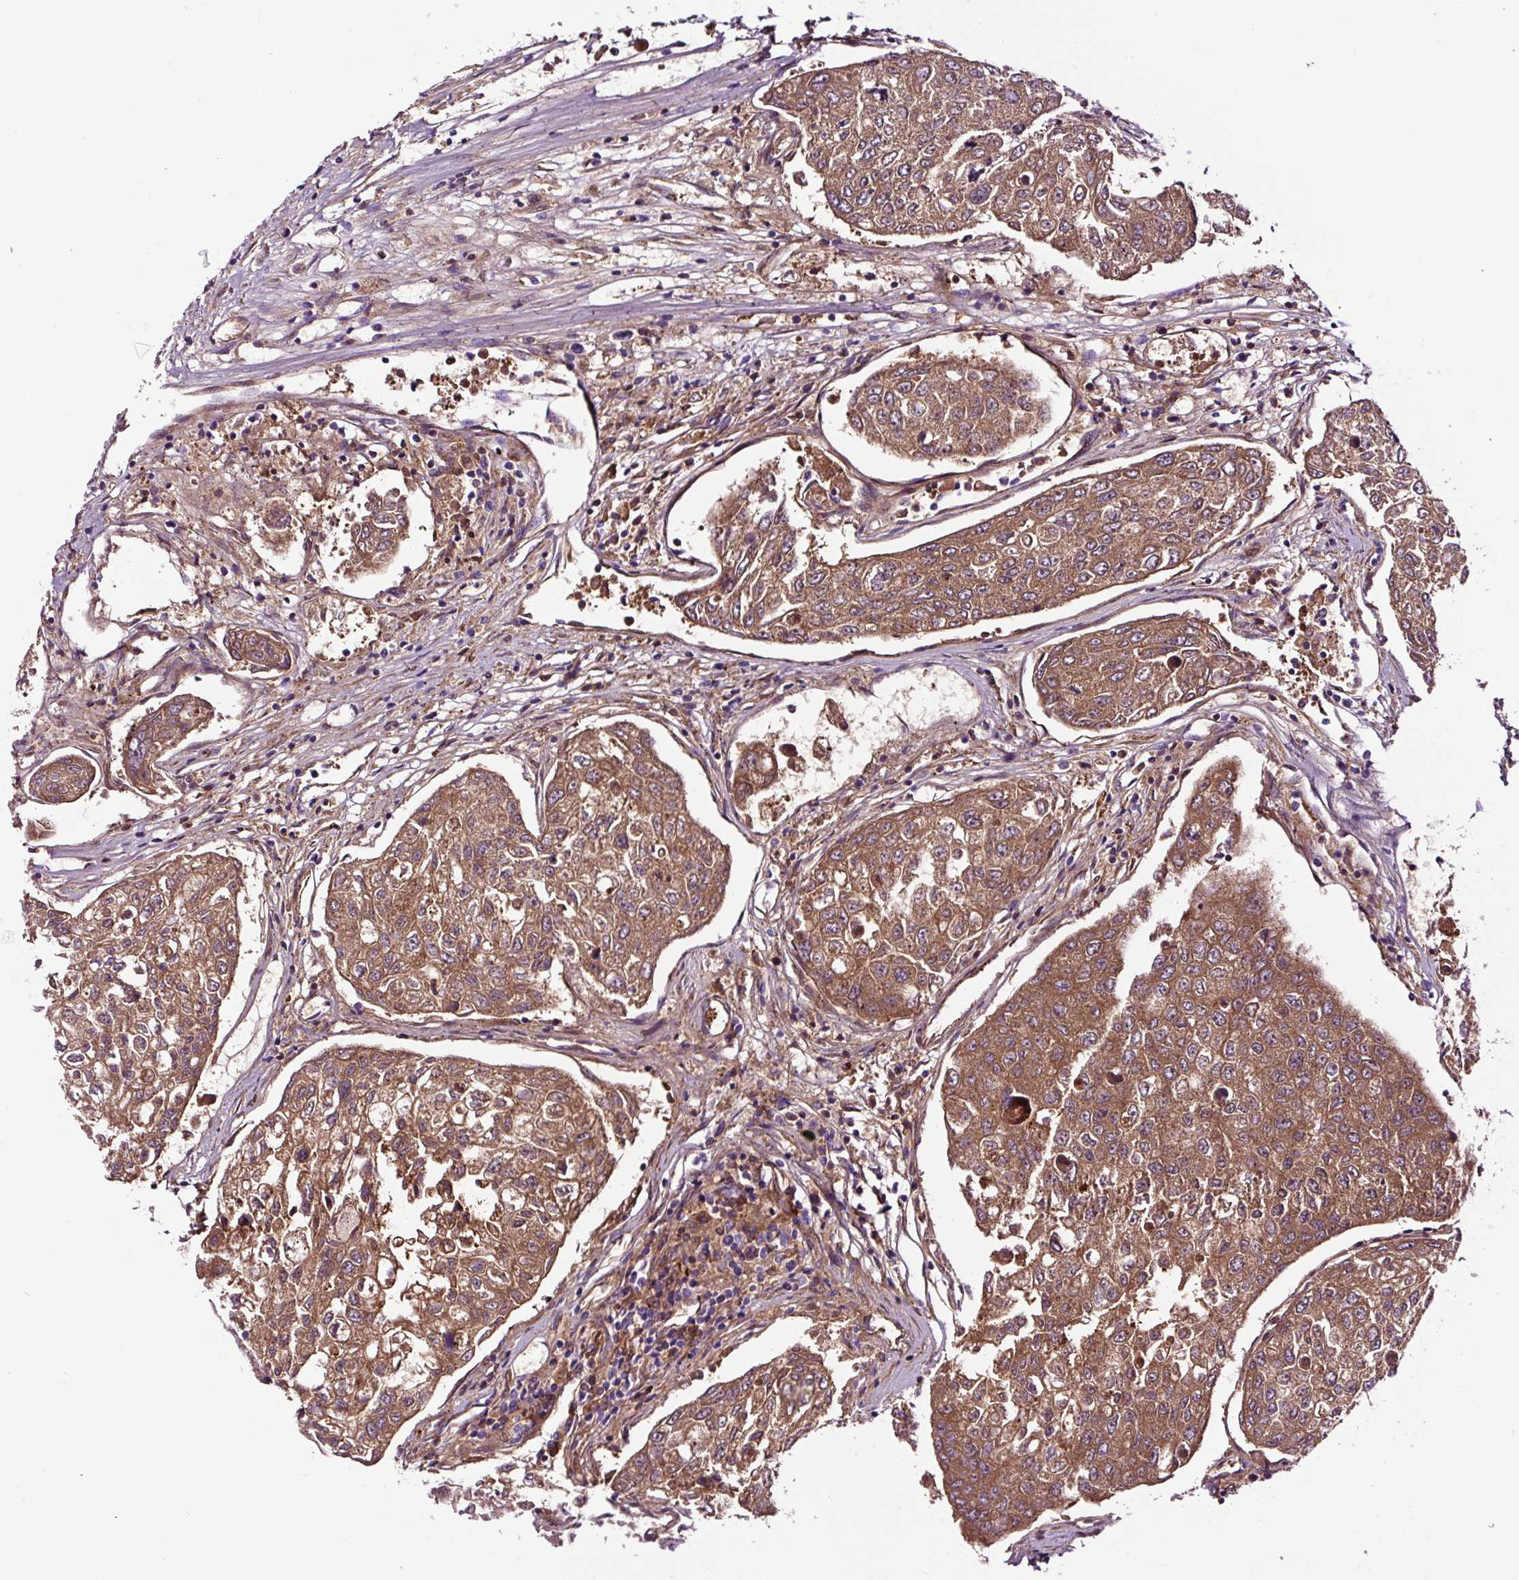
{"staining": {"intensity": "moderate", "quantity": ">75%", "location": "cytoplasmic/membranous"}, "tissue": "urothelial cancer", "cell_type": "Tumor cells", "image_type": "cancer", "snomed": [{"axis": "morphology", "description": "Urothelial carcinoma, High grade"}, {"axis": "topography", "description": "Lymph node"}, {"axis": "topography", "description": "Urinary bladder"}], "caption": "Urothelial cancer tissue shows moderate cytoplasmic/membranous expression in approximately >75% of tumor cells", "gene": "TAFA3", "patient": {"sex": "male", "age": 51}}